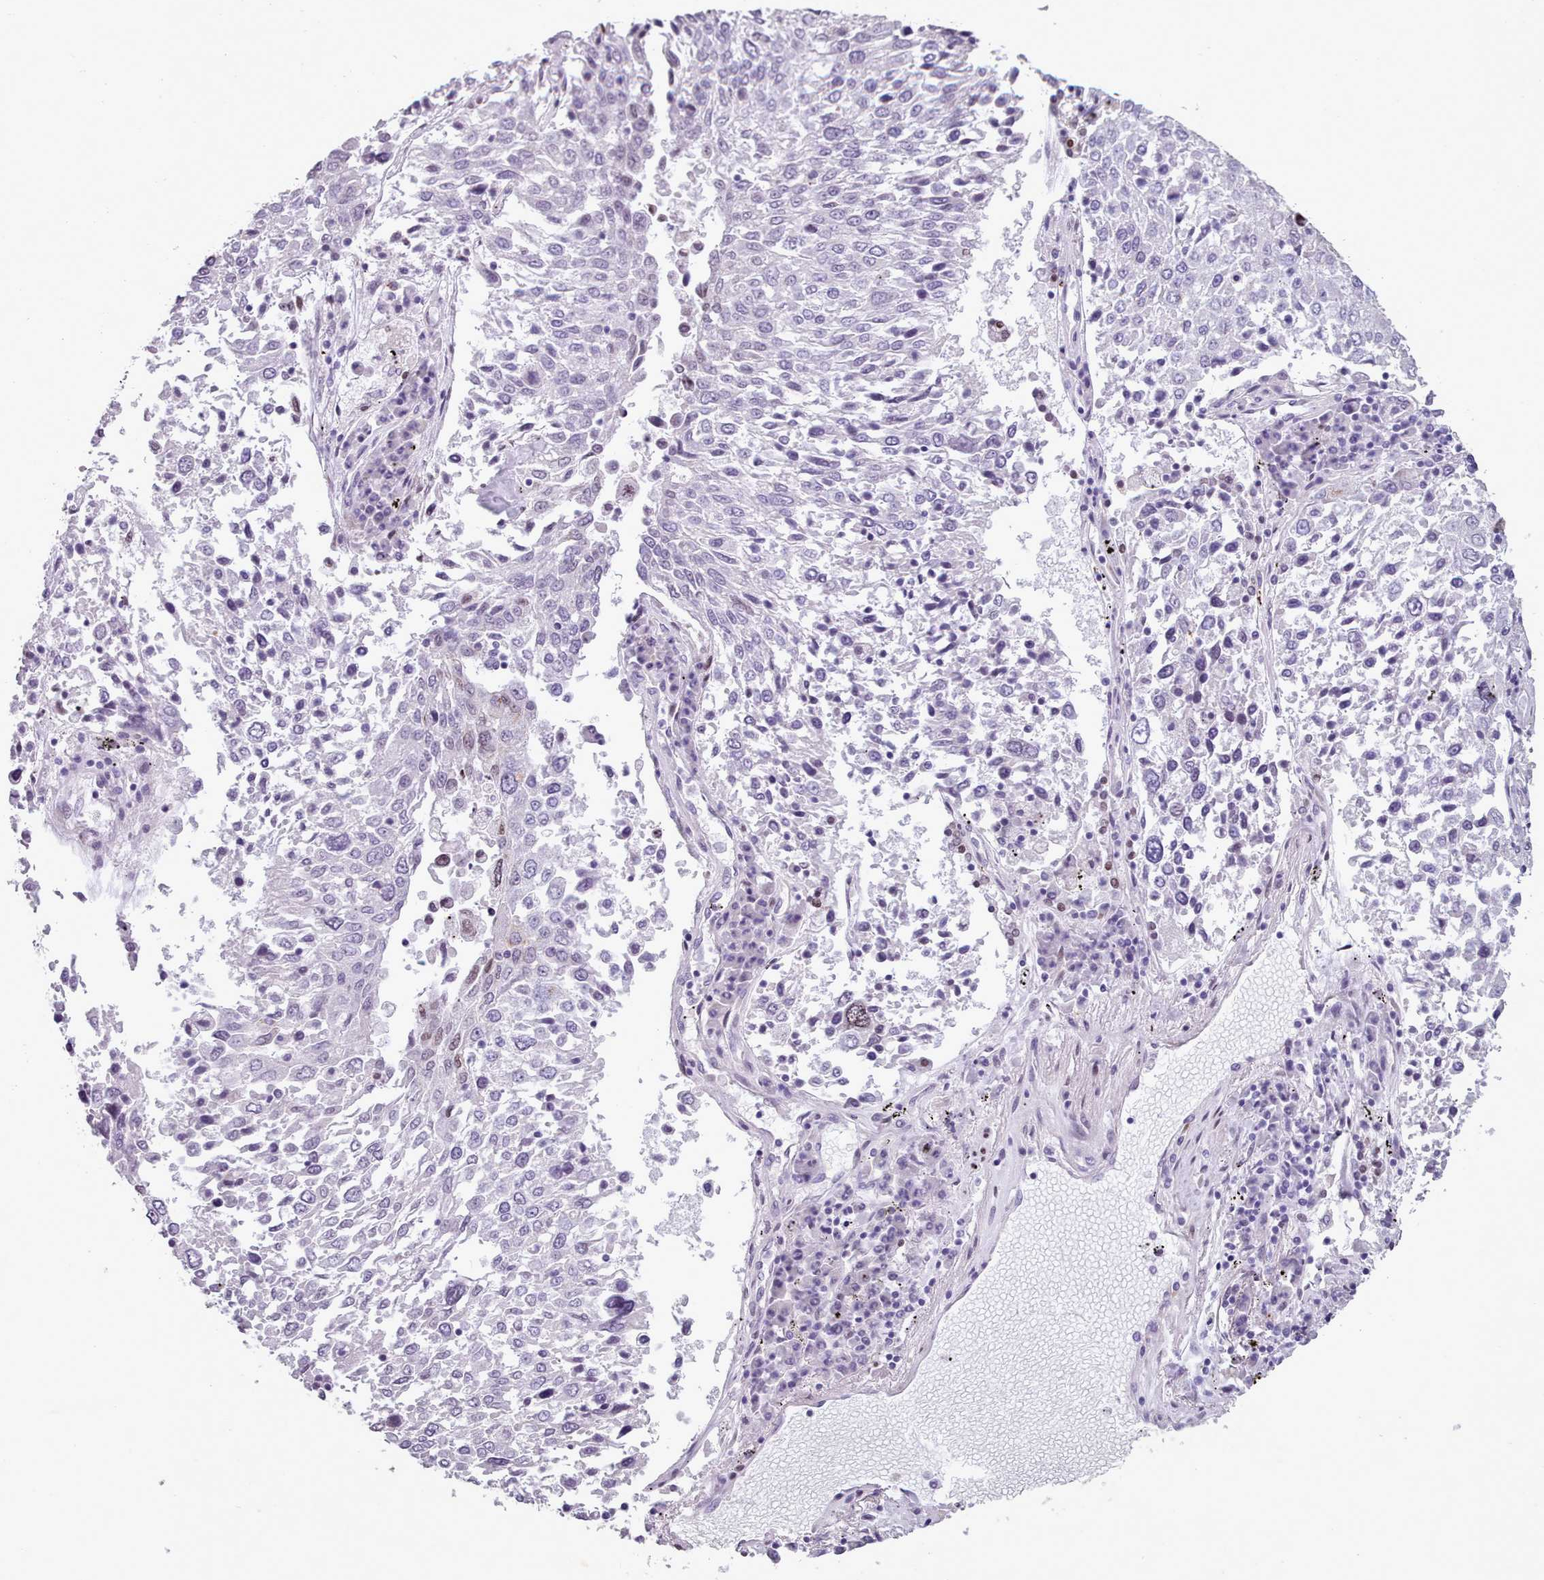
{"staining": {"intensity": "negative", "quantity": "none", "location": "none"}, "tissue": "lung cancer", "cell_type": "Tumor cells", "image_type": "cancer", "snomed": [{"axis": "morphology", "description": "Squamous cell carcinoma, NOS"}, {"axis": "topography", "description": "Lung"}], "caption": "Immunohistochemistry micrograph of human lung cancer (squamous cell carcinoma) stained for a protein (brown), which exhibits no expression in tumor cells. Brightfield microscopy of immunohistochemistry stained with DAB (brown) and hematoxylin (blue), captured at high magnification.", "gene": "KCNT2", "patient": {"sex": "male", "age": 65}}